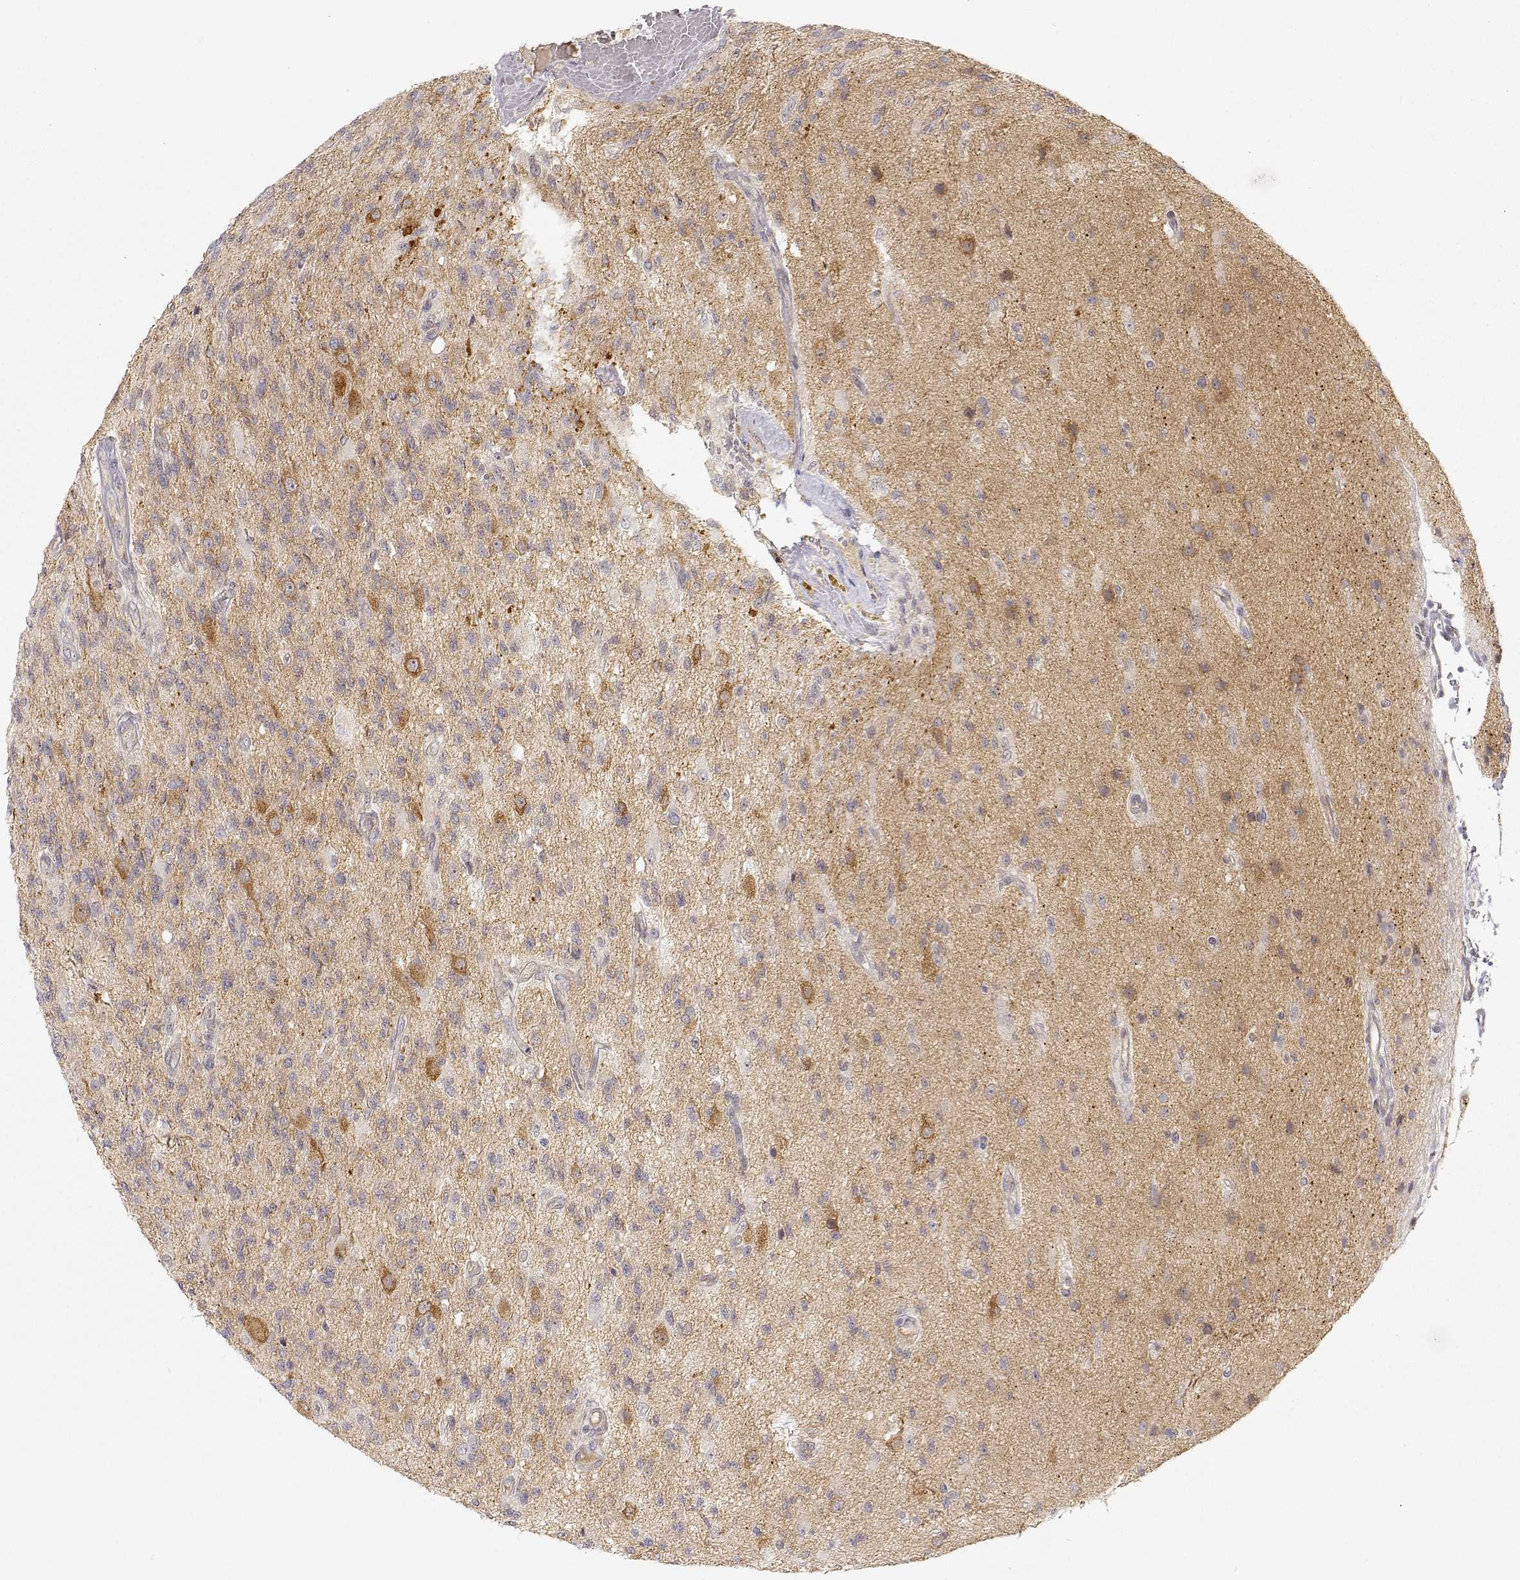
{"staining": {"intensity": "weak", "quantity": "25%-75%", "location": "cytoplasmic/membranous"}, "tissue": "glioma", "cell_type": "Tumor cells", "image_type": "cancer", "snomed": [{"axis": "morphology", "description": "Glioma, malignant, High grade"}, {"axis": "topography", "description": "Brain"}], "caption": "Protein analysis of high-grade glioma (malignant) tissue shows weak cytoplasmic/membranous positivity in about 25%-75% of tumor cells. (brown staining indicates protein expression, while blue staining denotes nuclei).", "gene": "EAF2", "patient": {"sex": "male", "age": 56}}